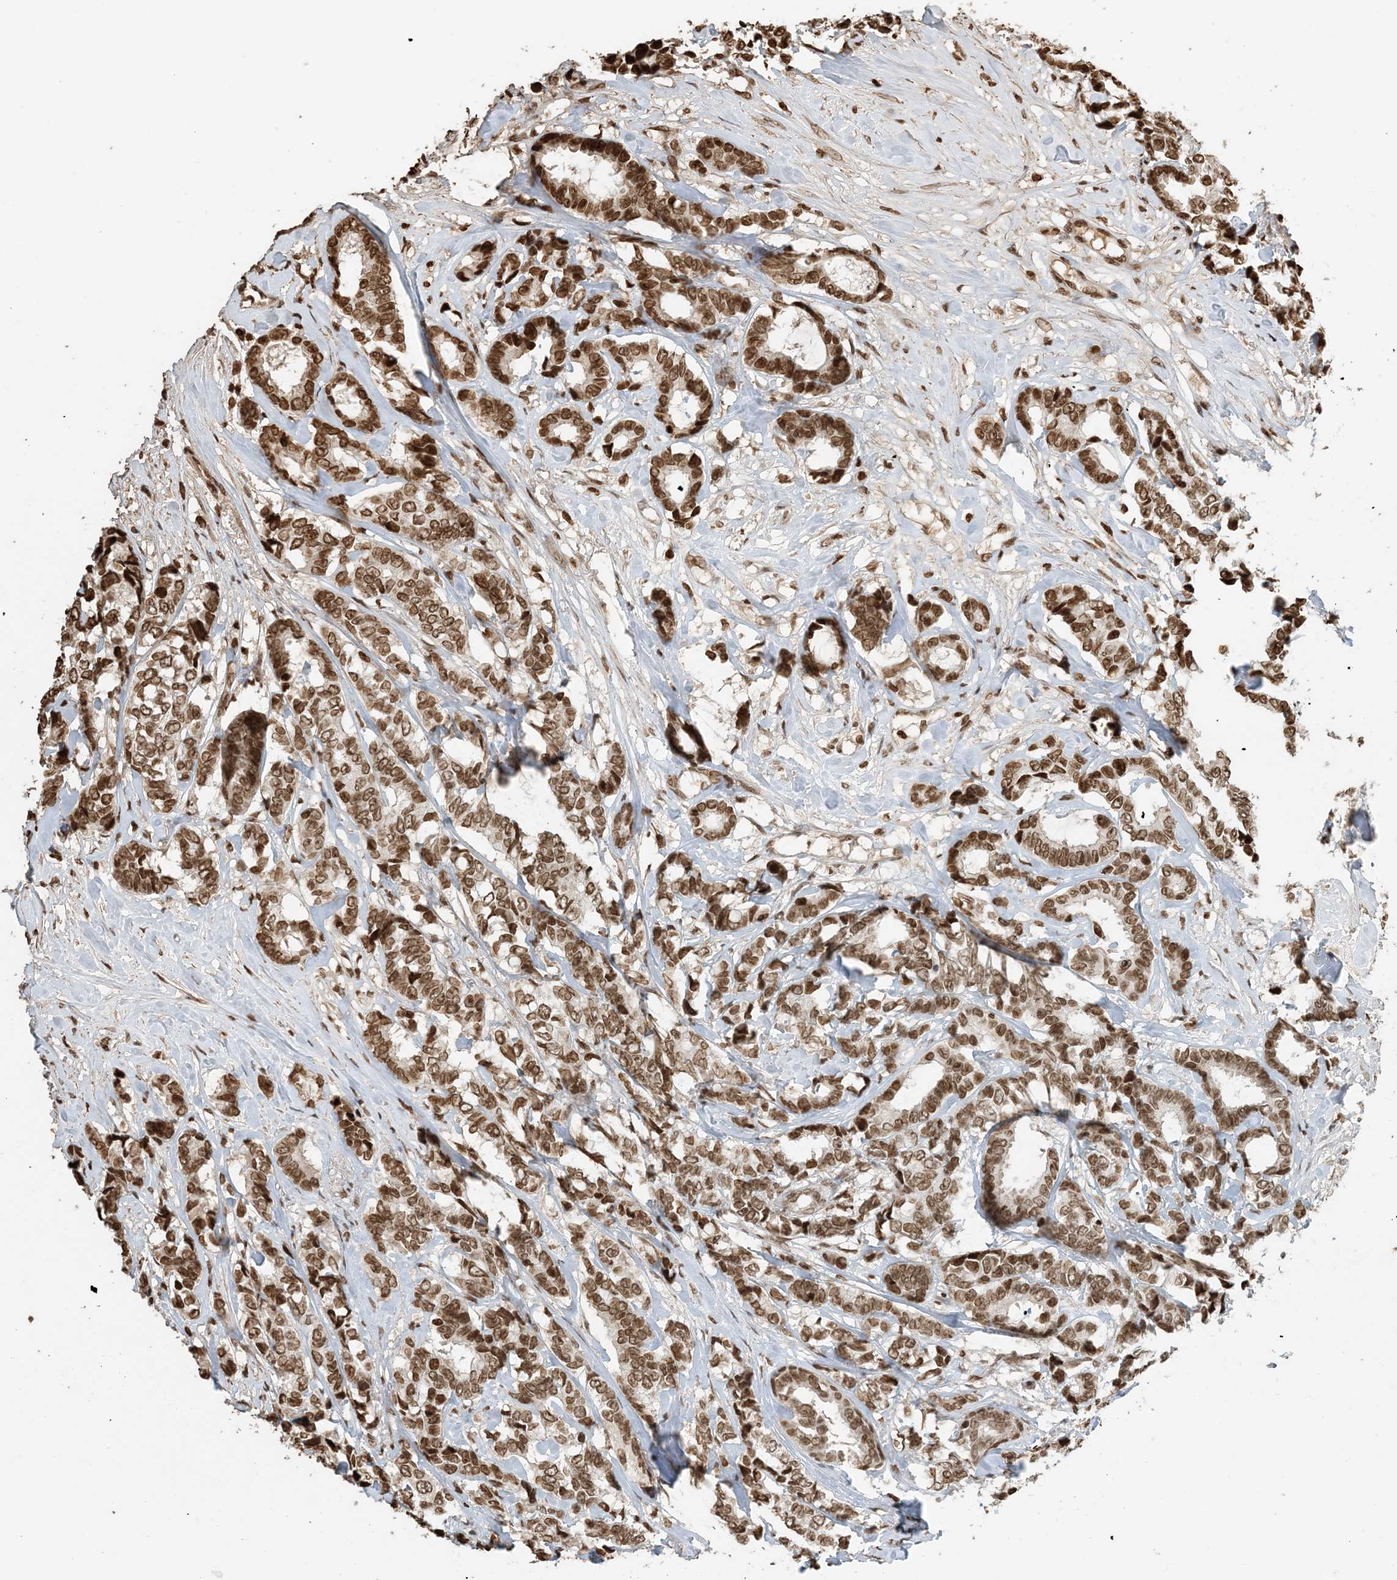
{"staining": {"intensity": "moderate", "quantity": ">75%", "location": "nuclear"}, "tissue": "breast cancer", "cell_type": "Tumor cells", "image_type": "cancer", "snomed": [{"axis": "morphology", "description": "Duct carcinoma"}, {"axis": "topography", "description": "Breast"}], "caption": "Human breast intraductal carcinoma stained with a brown dye reveals moderate nuclear positive staining in approximately >75% of tumor cells.", "gene": "H3-3B", "patient": {"sex": "female", "age": 87}}